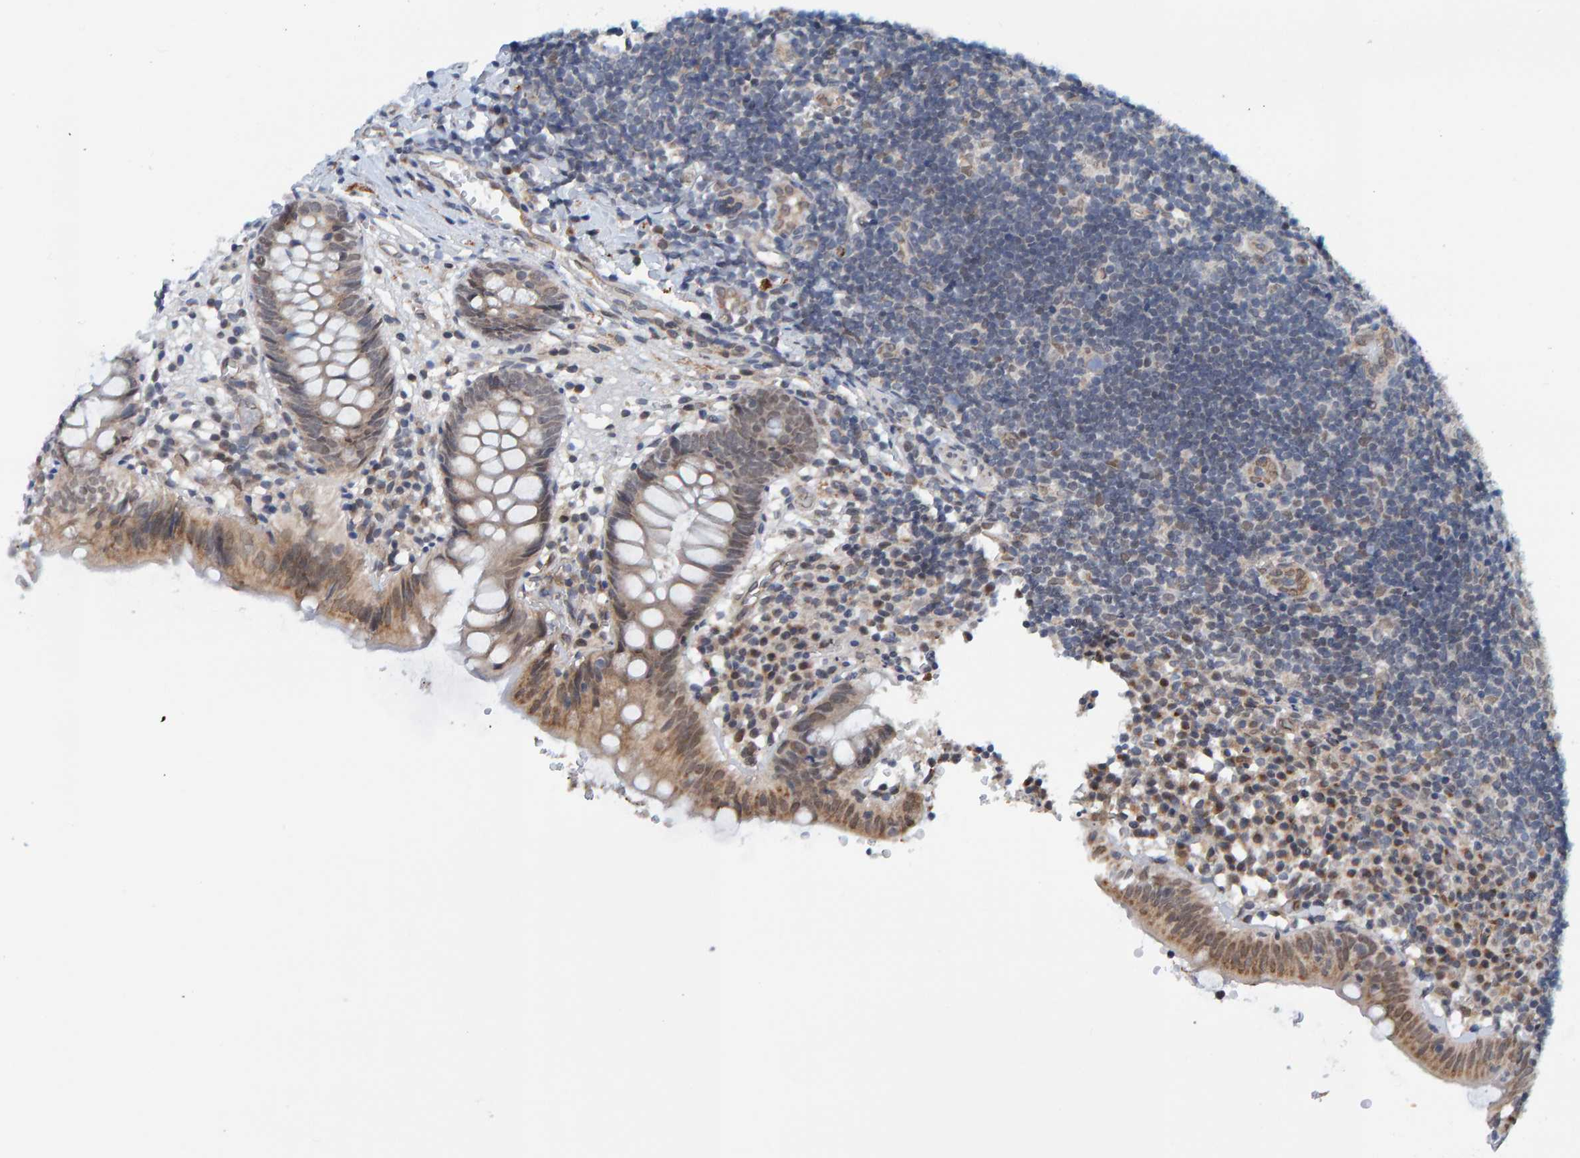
{"staining": {"intensity": "moderate", "quantity": "25%-75%", "location": "cytoplasmic/membranous"}, "tissue": "appendix", "cell_type": "Glandular cells", "image_type": "normal", "snomed": [{"axis": "morphology", "description": "Normal tissue, NOS"}, {"axis": "topography", "description": "Appendix"}], "caption": "Brown immunohistochemical staining in normal appendix shows moderate cytoplasmic/membranous expression in about 25%-75% of glandular cells. The staining is performed using DAB brown chromogen to label protein expression. The nuclei are counter-stained blue using hematoxylin.", "gene": "SCRN2", "patient": {"sex": "male", "age": 8}}